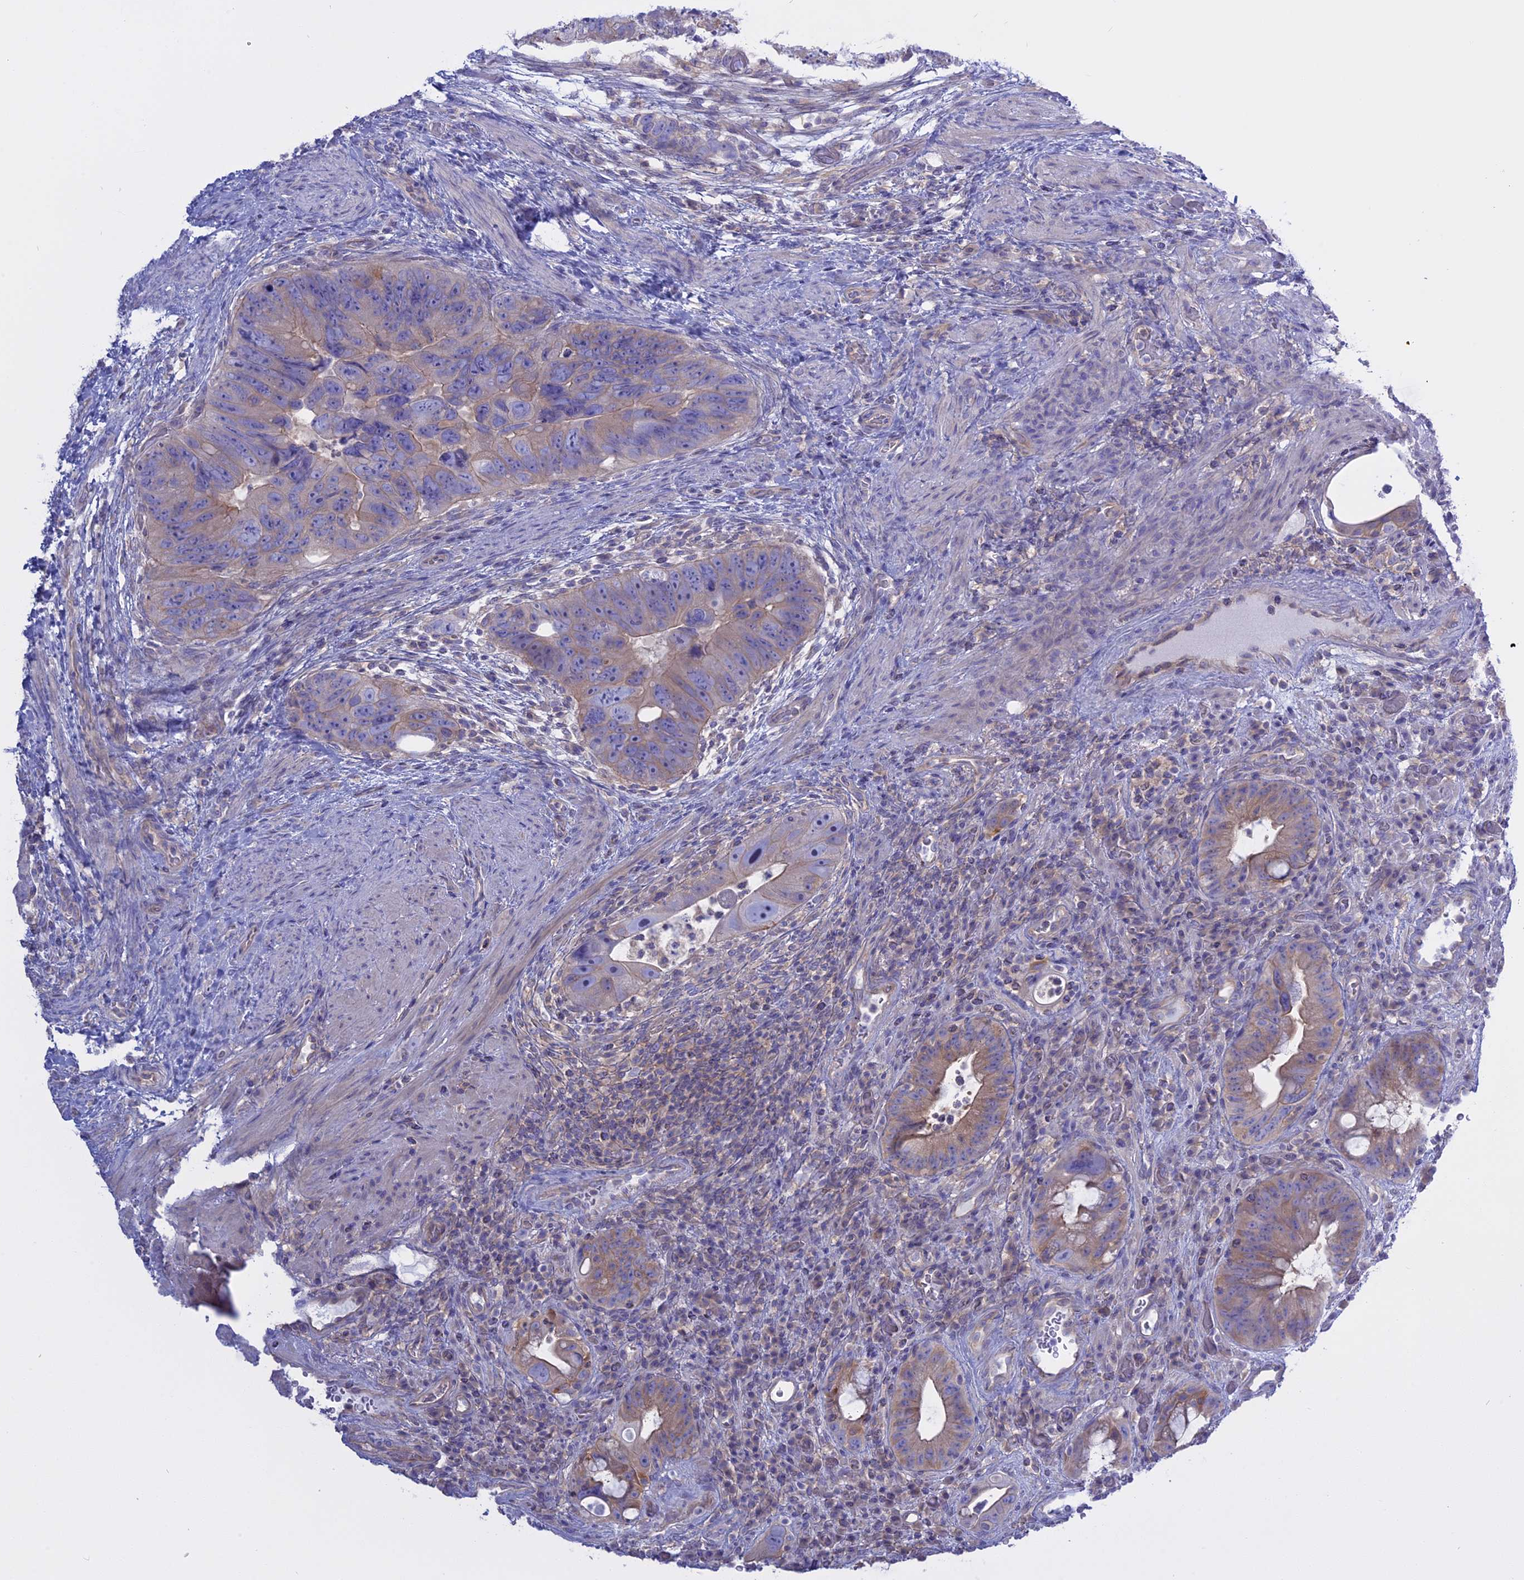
{"staining": {"intensity": "weak", "quantity": "25%-75%", "location": "cytoplasmic/membranous"}, "tissue": "colorectal cancer", "cell_type": "Tumor cells", "image_type": "cancer", "snomed": [{"axis": "morphology", "description": "Adenocarcinoma, NOS"}, {"axis": "topography", "description": "Rectum"}], "caption": "Tumor cells exhibit low levels of weak cytoplasmic/membranous positivity in approximately 25%-75% of cells in colorectal adenocarcinoma.", "gene": "AHCYL1", "patient": {"sex": "male", "age": 59}}